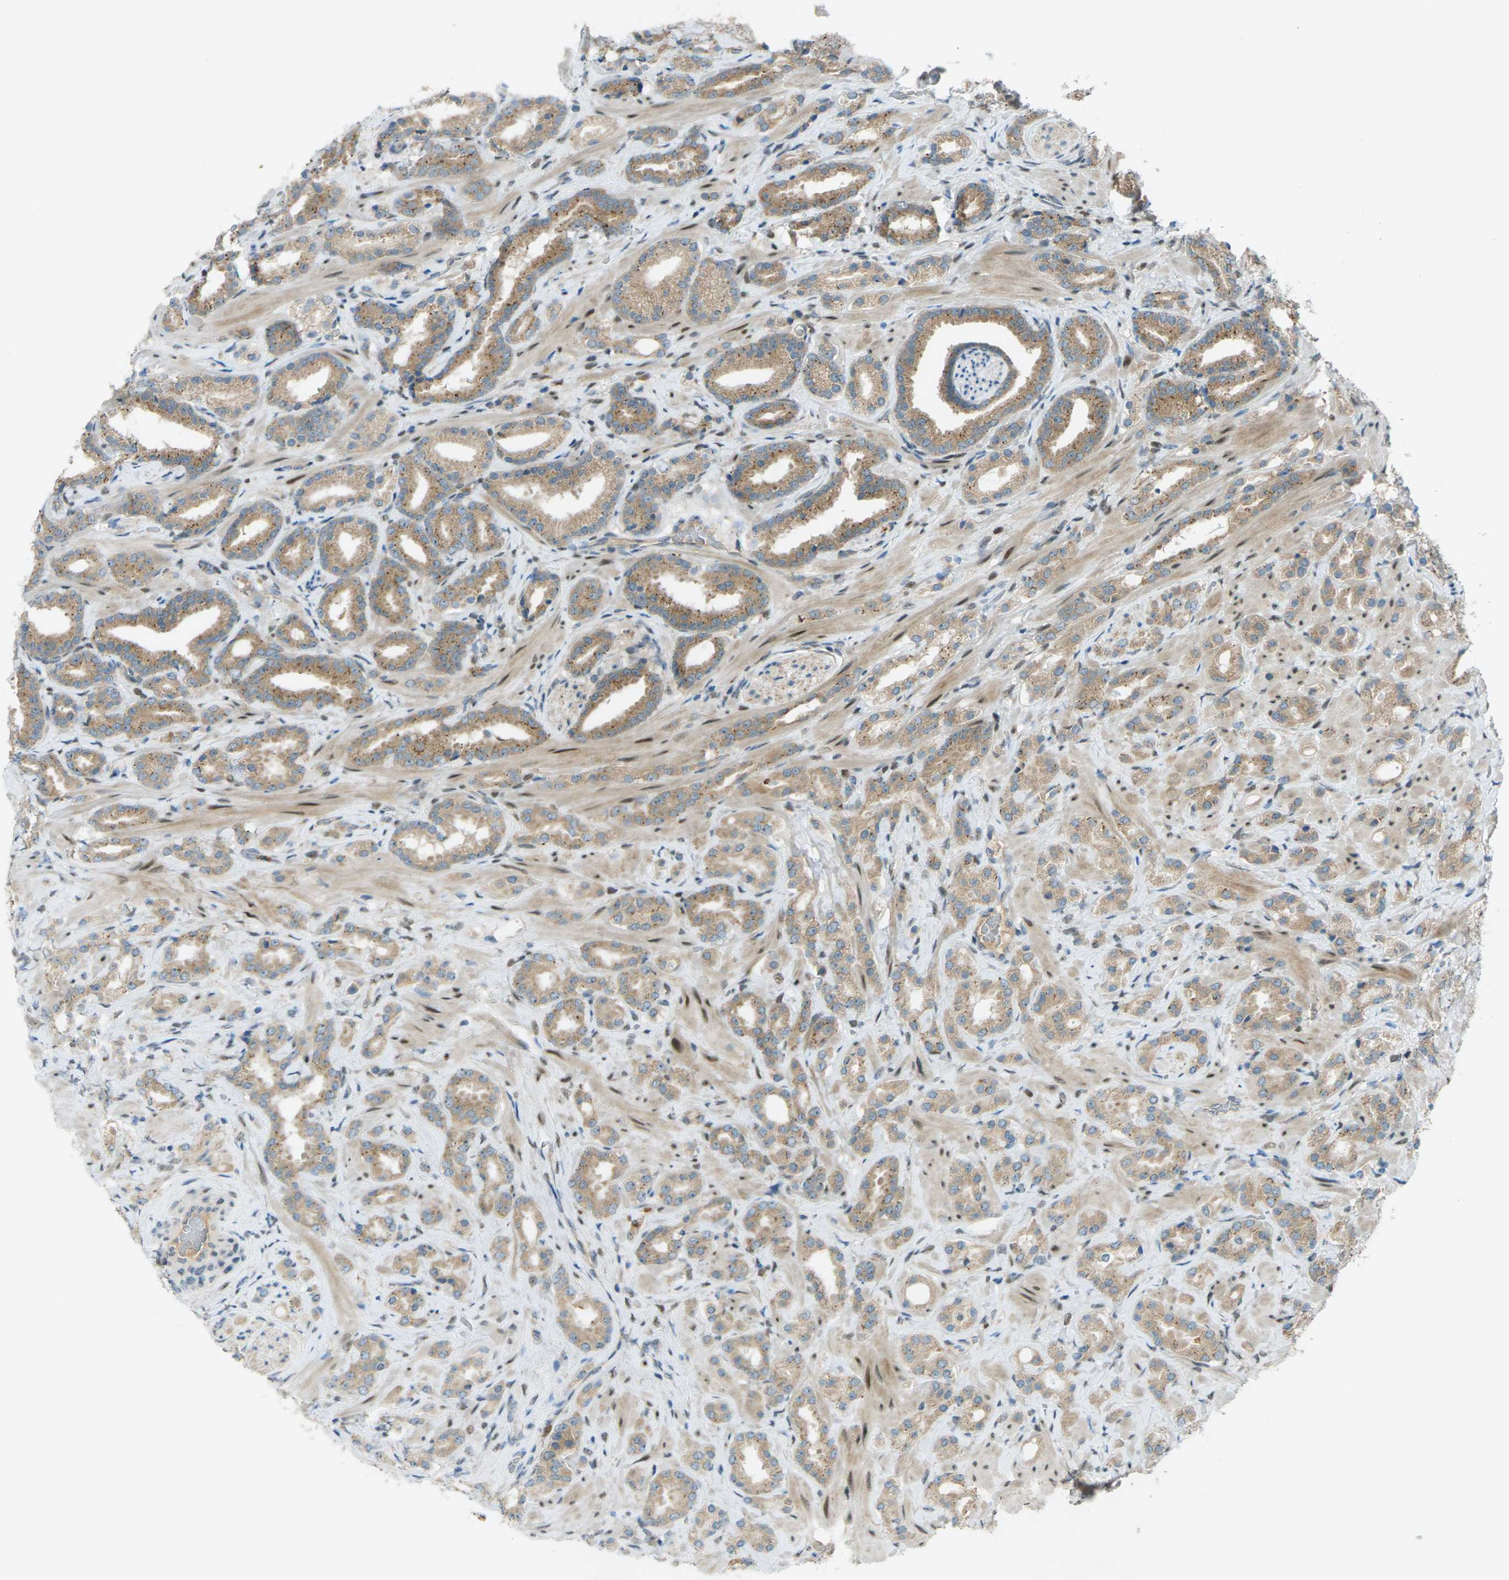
{"staining": {"intensity": "moderate", "quantity": ">75%", "location": "cytoplasmic/membranous"}, "tissue": "prostate cancer", "cell_type": "Tumor cells", "image_type": "cancer", "snomed": [{"axis": "morphology", "description": "Adenocarcinoma, High grade"}, {"axis": "topography", "description": "Prostate"}], "caption": "Immunohistochemical staining of human prostate cancer (high-grade adenocarcinoma) reveals medium levels of moderate cytoplasmic/membranous expression in about >75% of tumor cells. Nuclei are stained in blue.", "gene": "DYRK1A", "patient": {"sex": "male", "age": 64}}